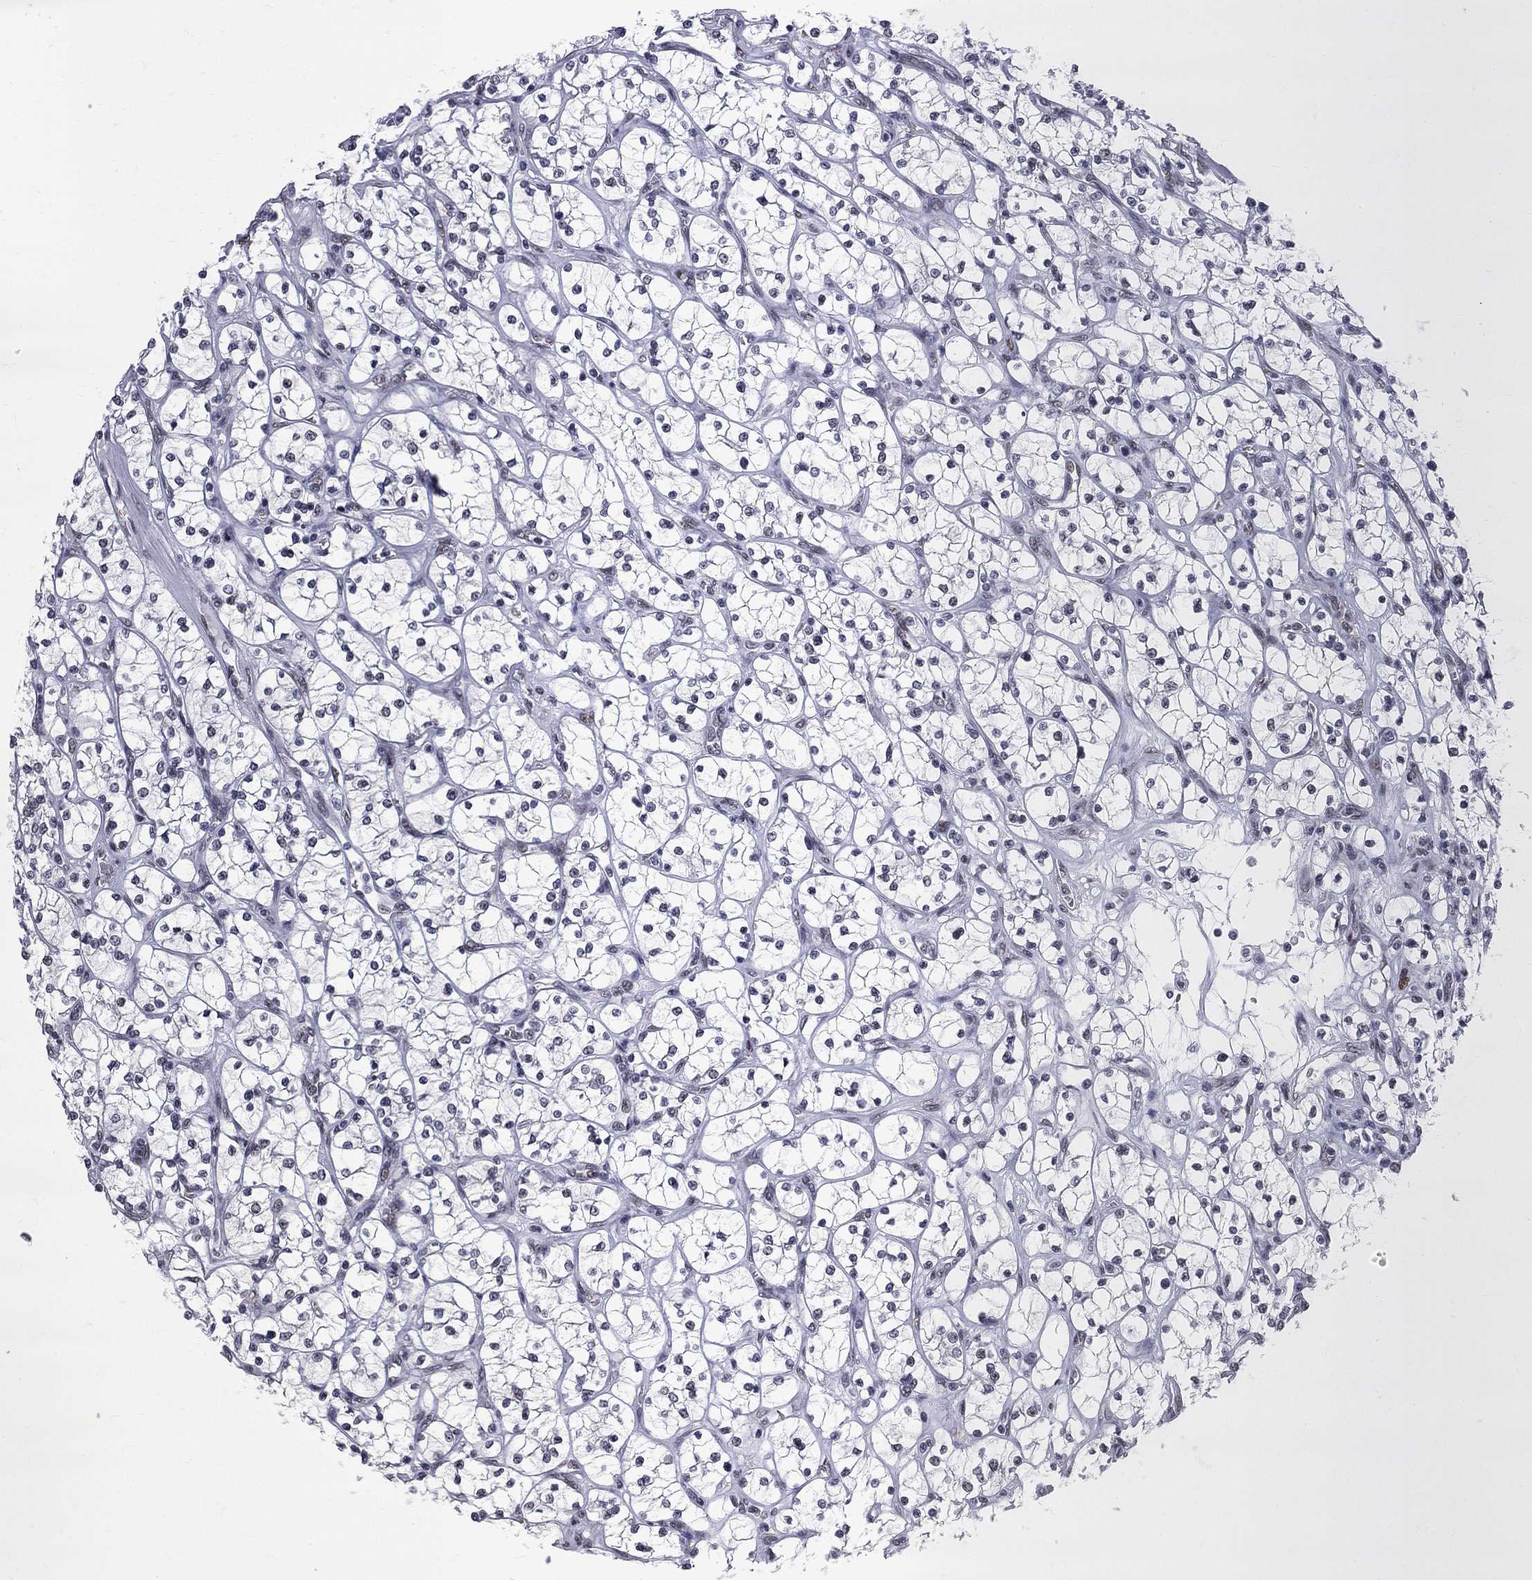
{"staining": {"intensity": "negative", "quantity": "none", "location": "none"}, "tissue": "renal cancer", "cell_type": "Tumor cells", "image_type": "cancer", "snomed": [{"axis": "morphology", "description": "Adenocarcinoma, NOS"}, {"axis": "topography", "description": "Kidney"}], "caption": "A micrograph of renal cancer stained for a protein reveals no brown staining in tumor cells.", "gene": "ZBTB47", "patient": {"sex": "female", "age": 64}}